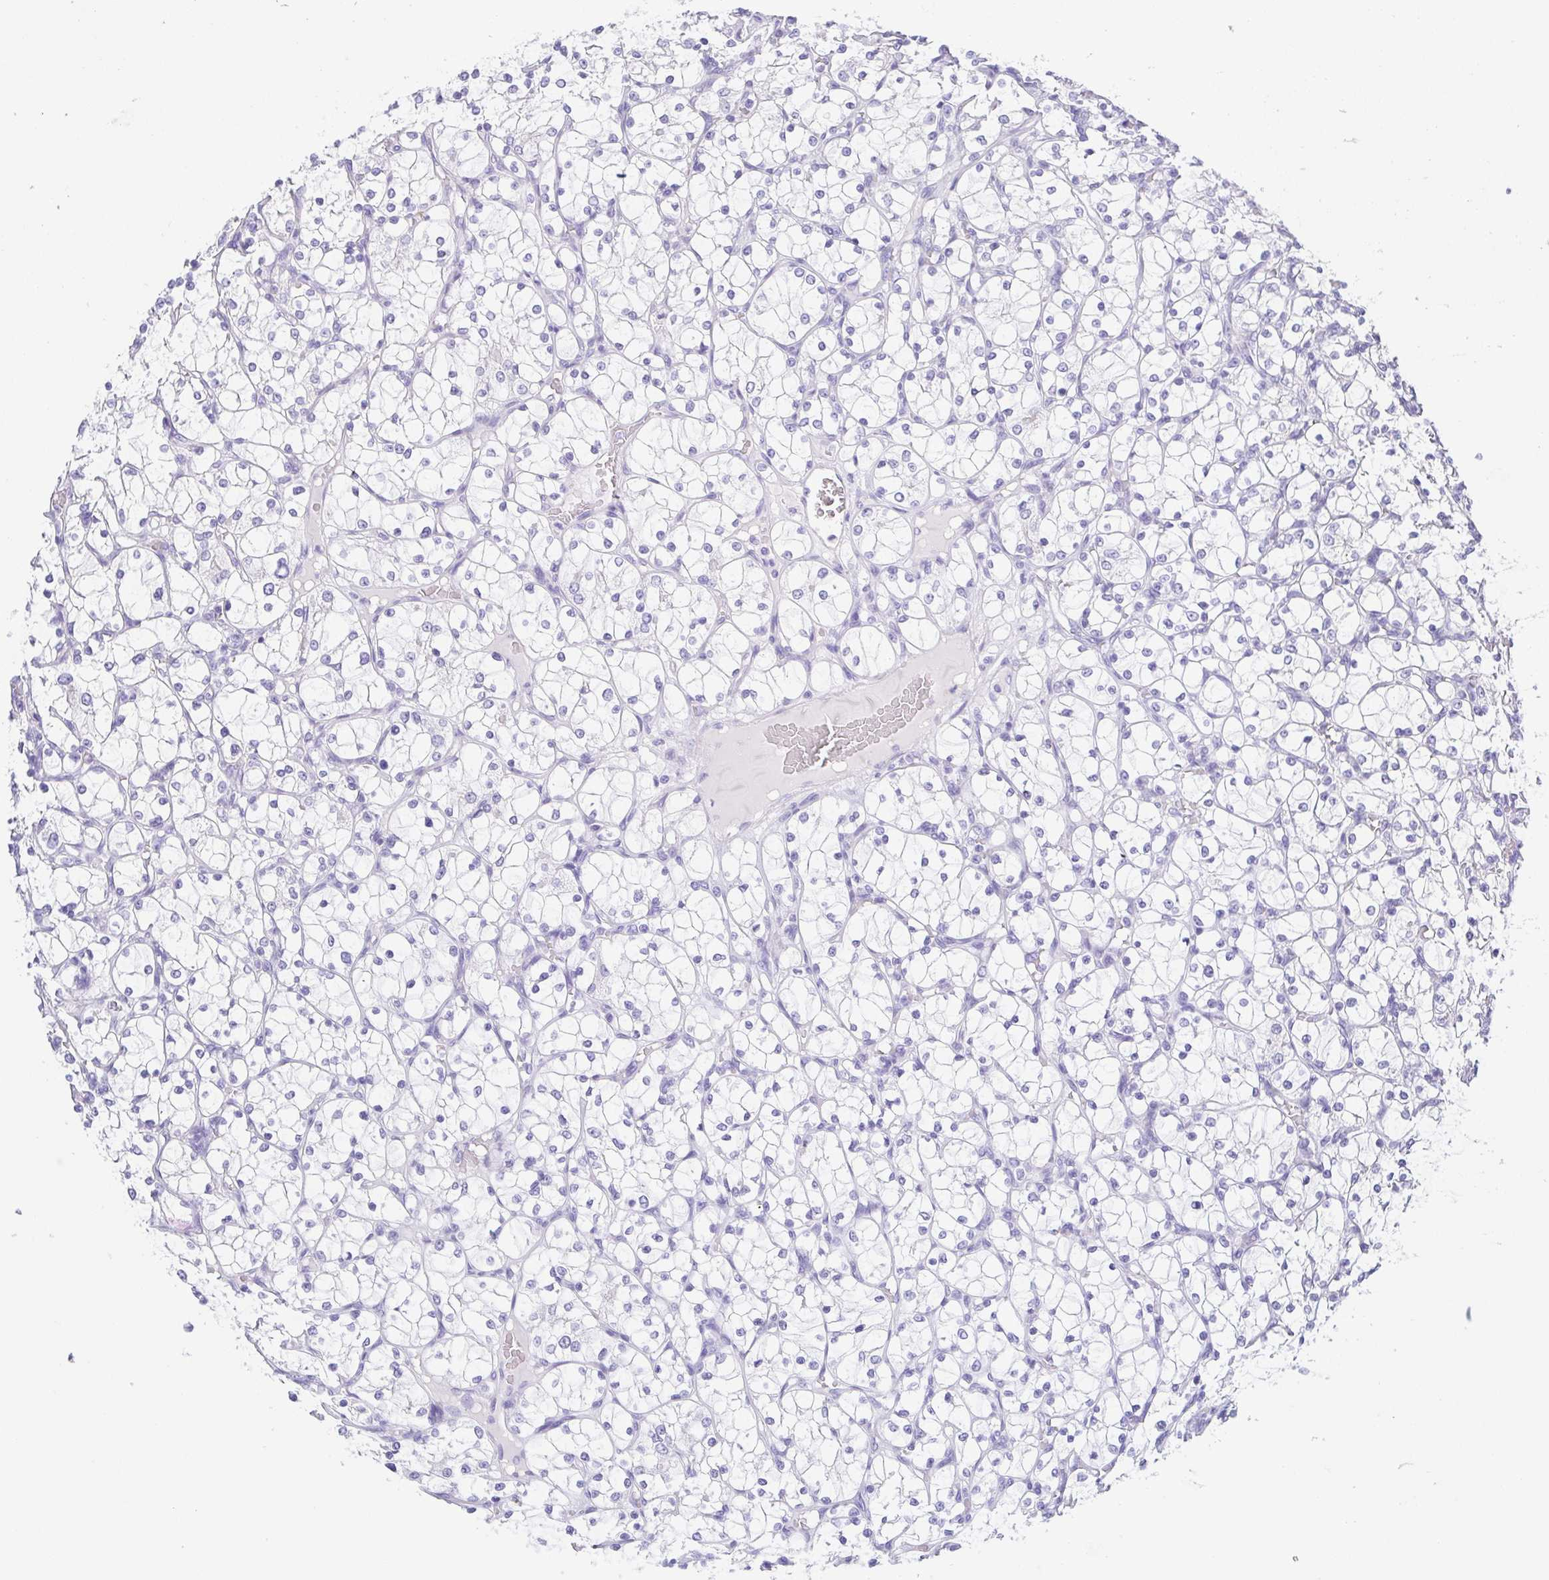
{"staining": {"intensity": "negative", "quantity": "none", "location": "none"}, "tissue": "renal cancer", "cell_type": "Tumor cells", "image_type": "cancer", "snomed": [{"axis": "morphology", "description": "Adenocarcinoma, NOS"}, {"axis": "topography", "description": "Kidney"}], "caption": "Tumor cells are negative for protein expression in human renal adenocarcinoma.", "gene": "HAPLN2", "patient": {"sex": "female", "age": 69}}